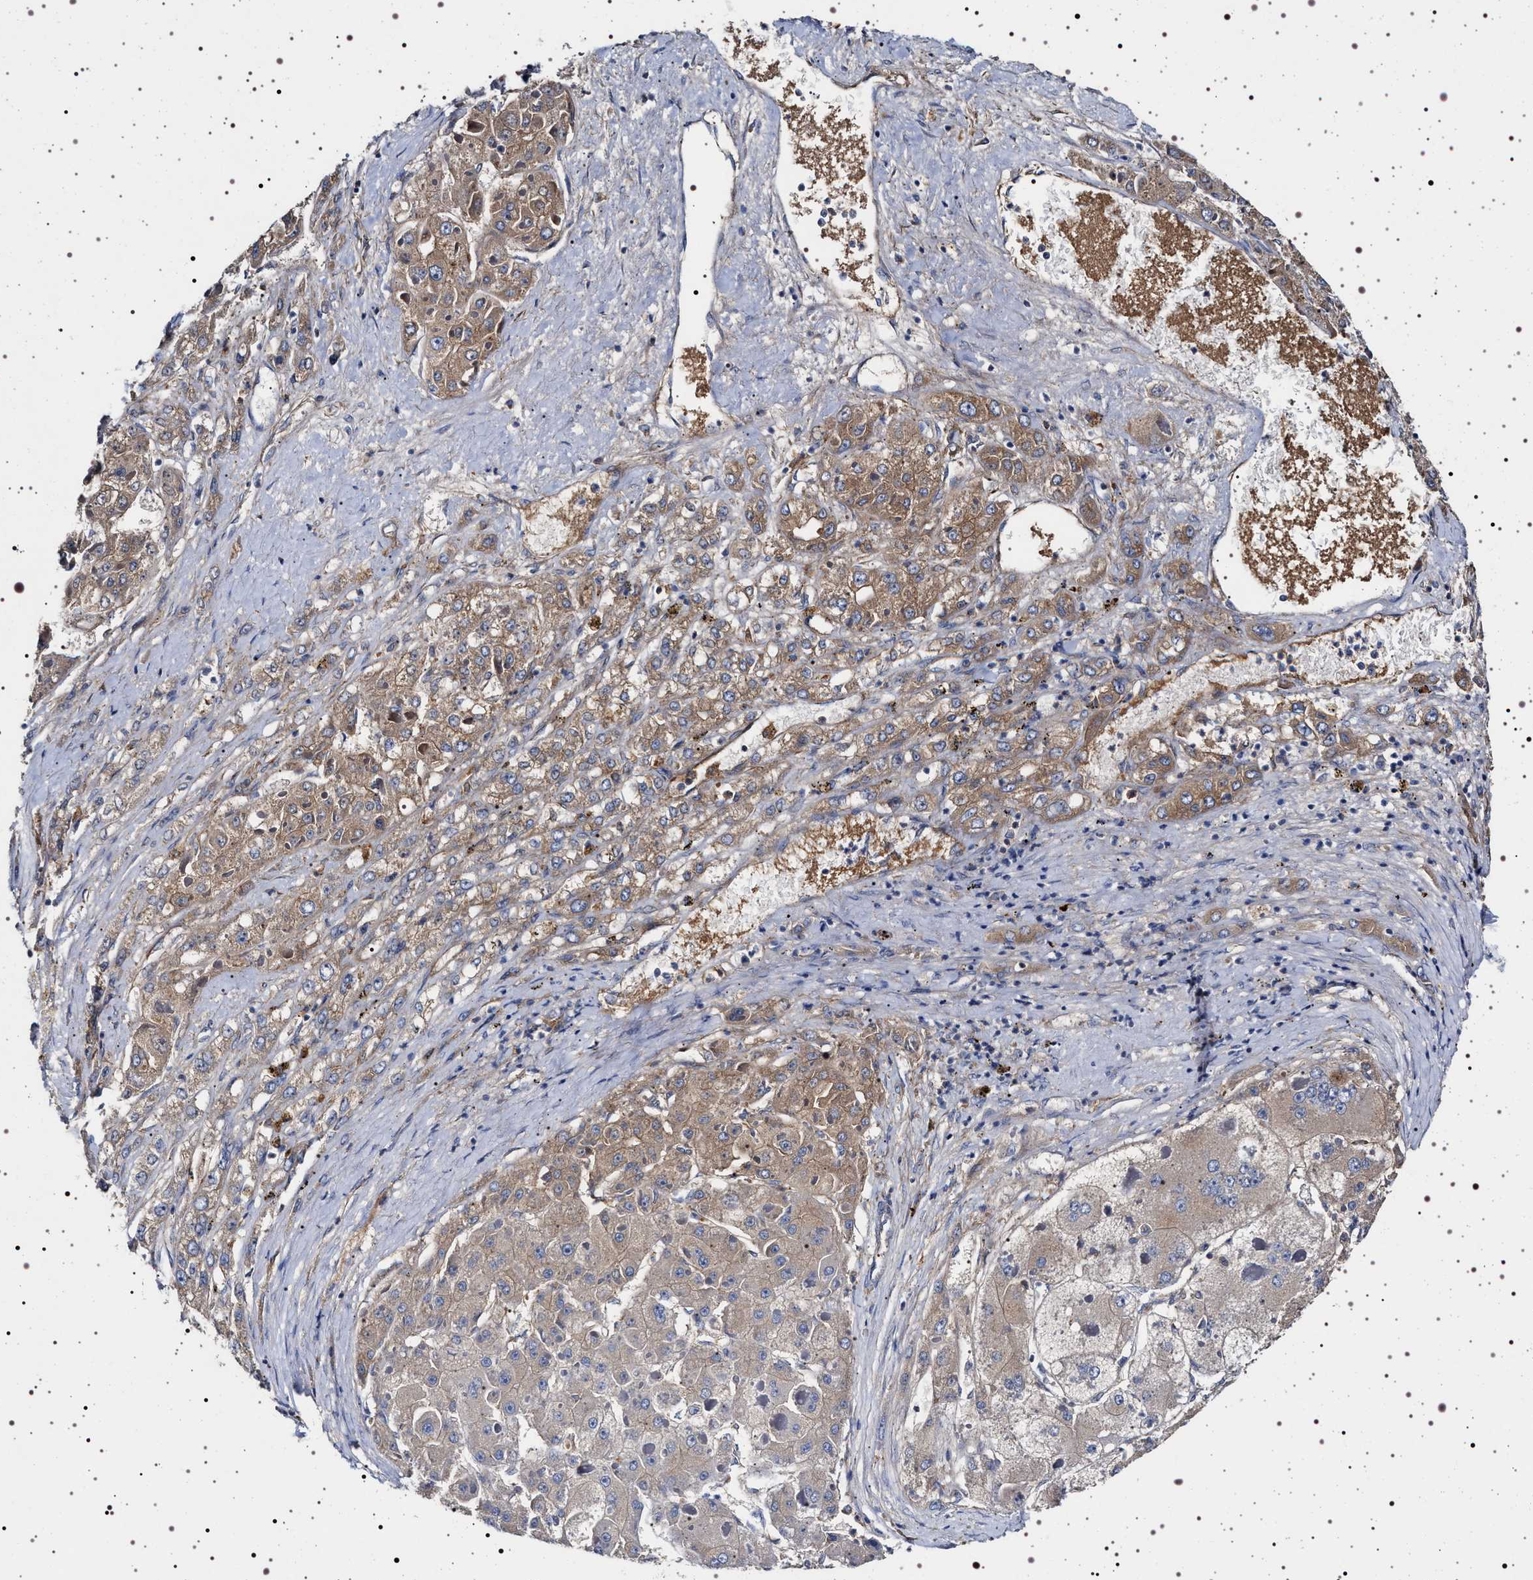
{"staining": {"intensity": "weak", "quantity": "25%-75%", "location": "cytoplasmic/membranous"}, "tissue": "liver cancer", "cell_type": "Tumor cells", "image_type": "cancer", "snomed": [{"axis": "morphology", "description": "Carcinoma, Hepatocellular, NOS"}, {"axis": "topography", "description": "Liver"}], "caption": "Weak cytoplasmic/membranous protein positivity is present in approximately 25%-75% of tumor cells in liver cancer (hepatocellular carcinoma). (brown staining indicates protein expression, while blue staining denotes nuclei).", "gene": "NAALADL2", "patient": {"sex": "female", "age": 73}}